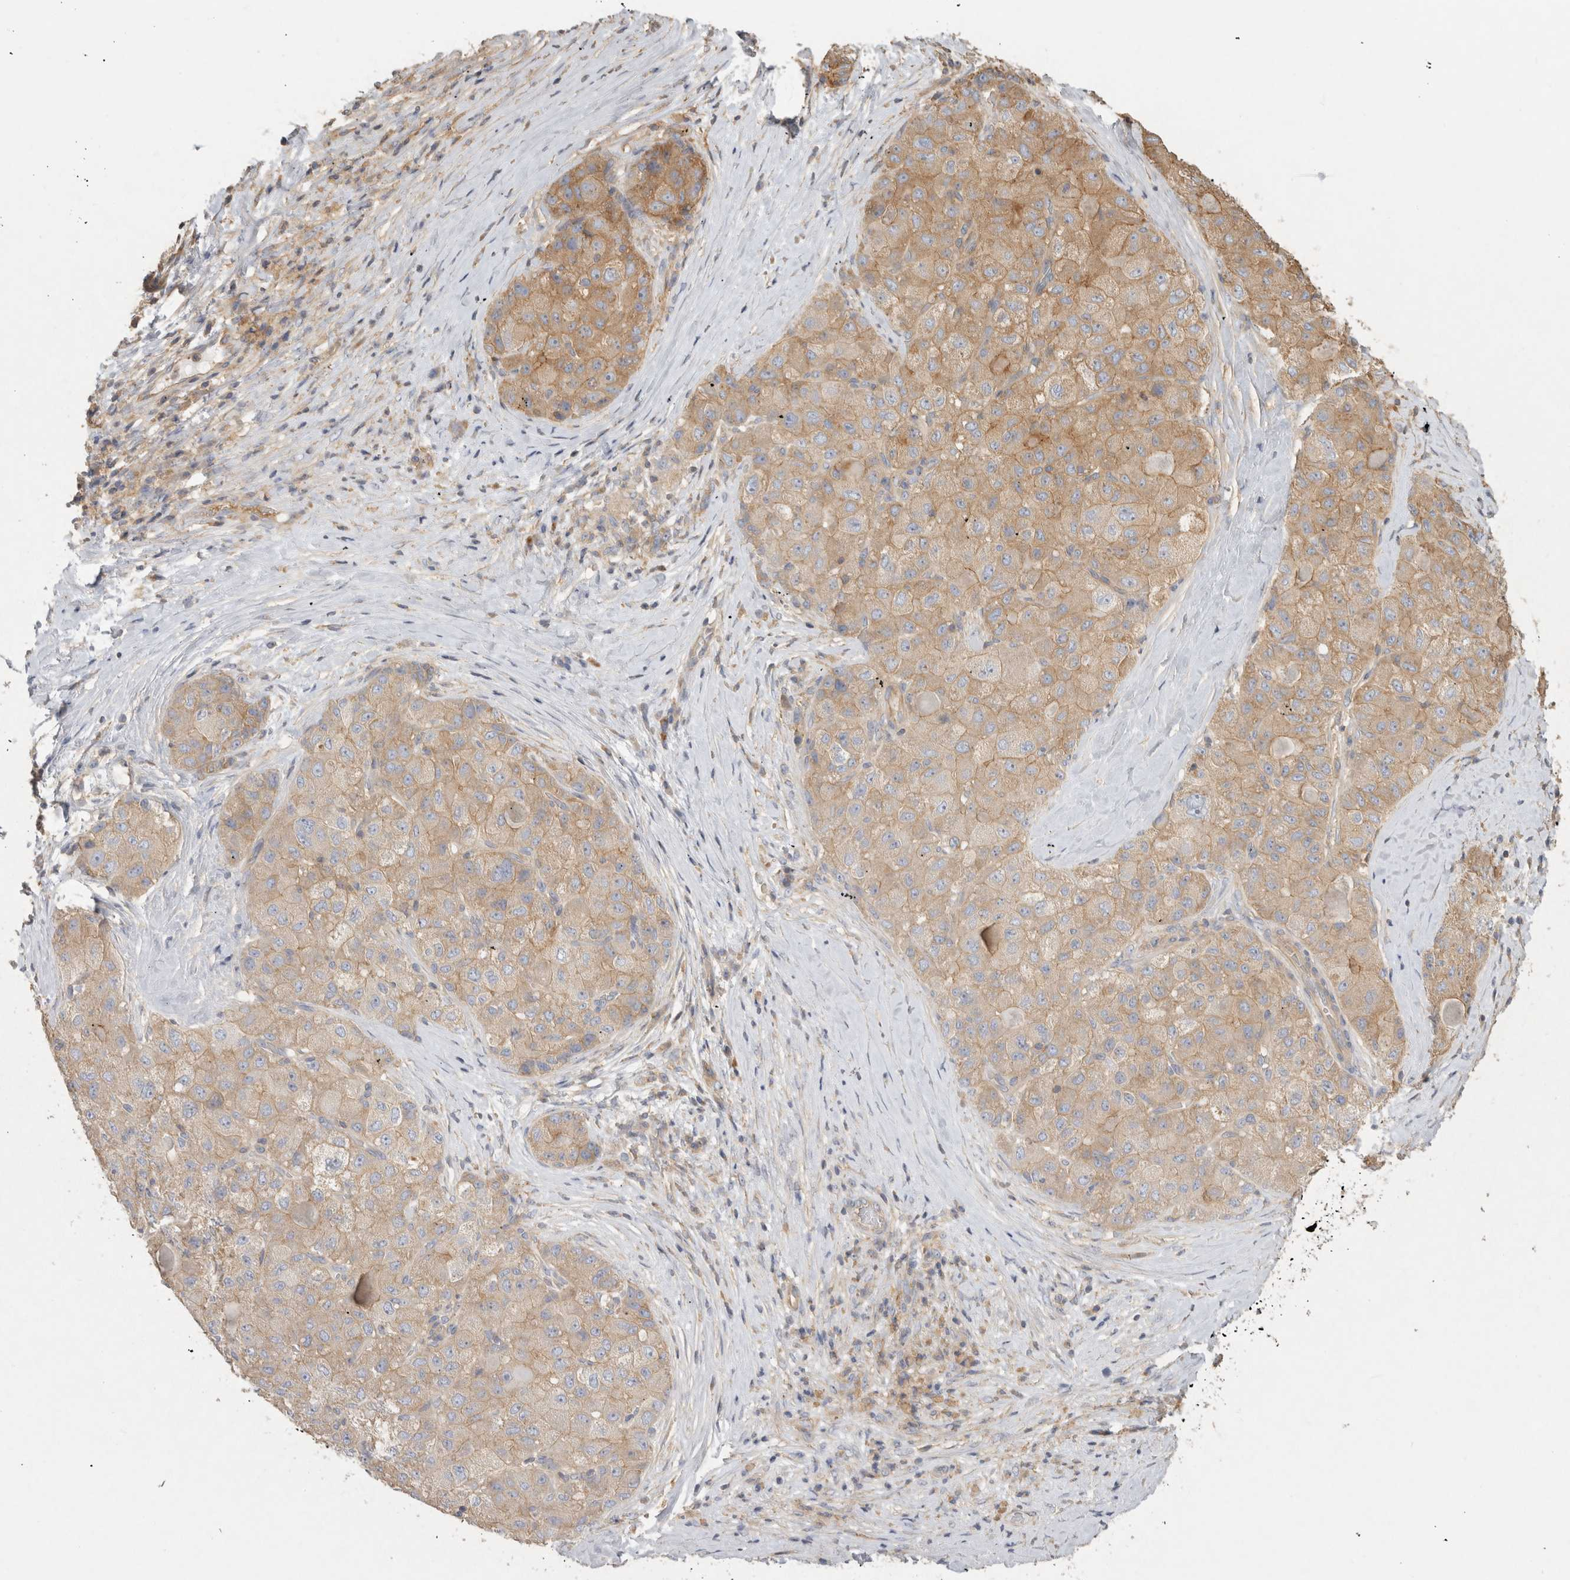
{"staining": {"intensity": "weak", "quantity": ">75%", "location": "cytoplasmic/membranous"}, "tissue": "liver cancer", "cell_type": "Tumor cells", "image_type": "cancer", "snomed": [{"axis": "morphology", "description": "Carcinoma, Hepatocellular, NOS"}, {"axis": "topography", "description": "Liver"}], "caption": "This micrograph demonstrates immunohistochemistry (IHC) staining of liver hepatocellular carcinoma, with low weak cytoplasmic/membranous positivity in about >75% of tumor cells.", "gene": "CHMP6", "patient": {"sex": "male", "age": 80}}